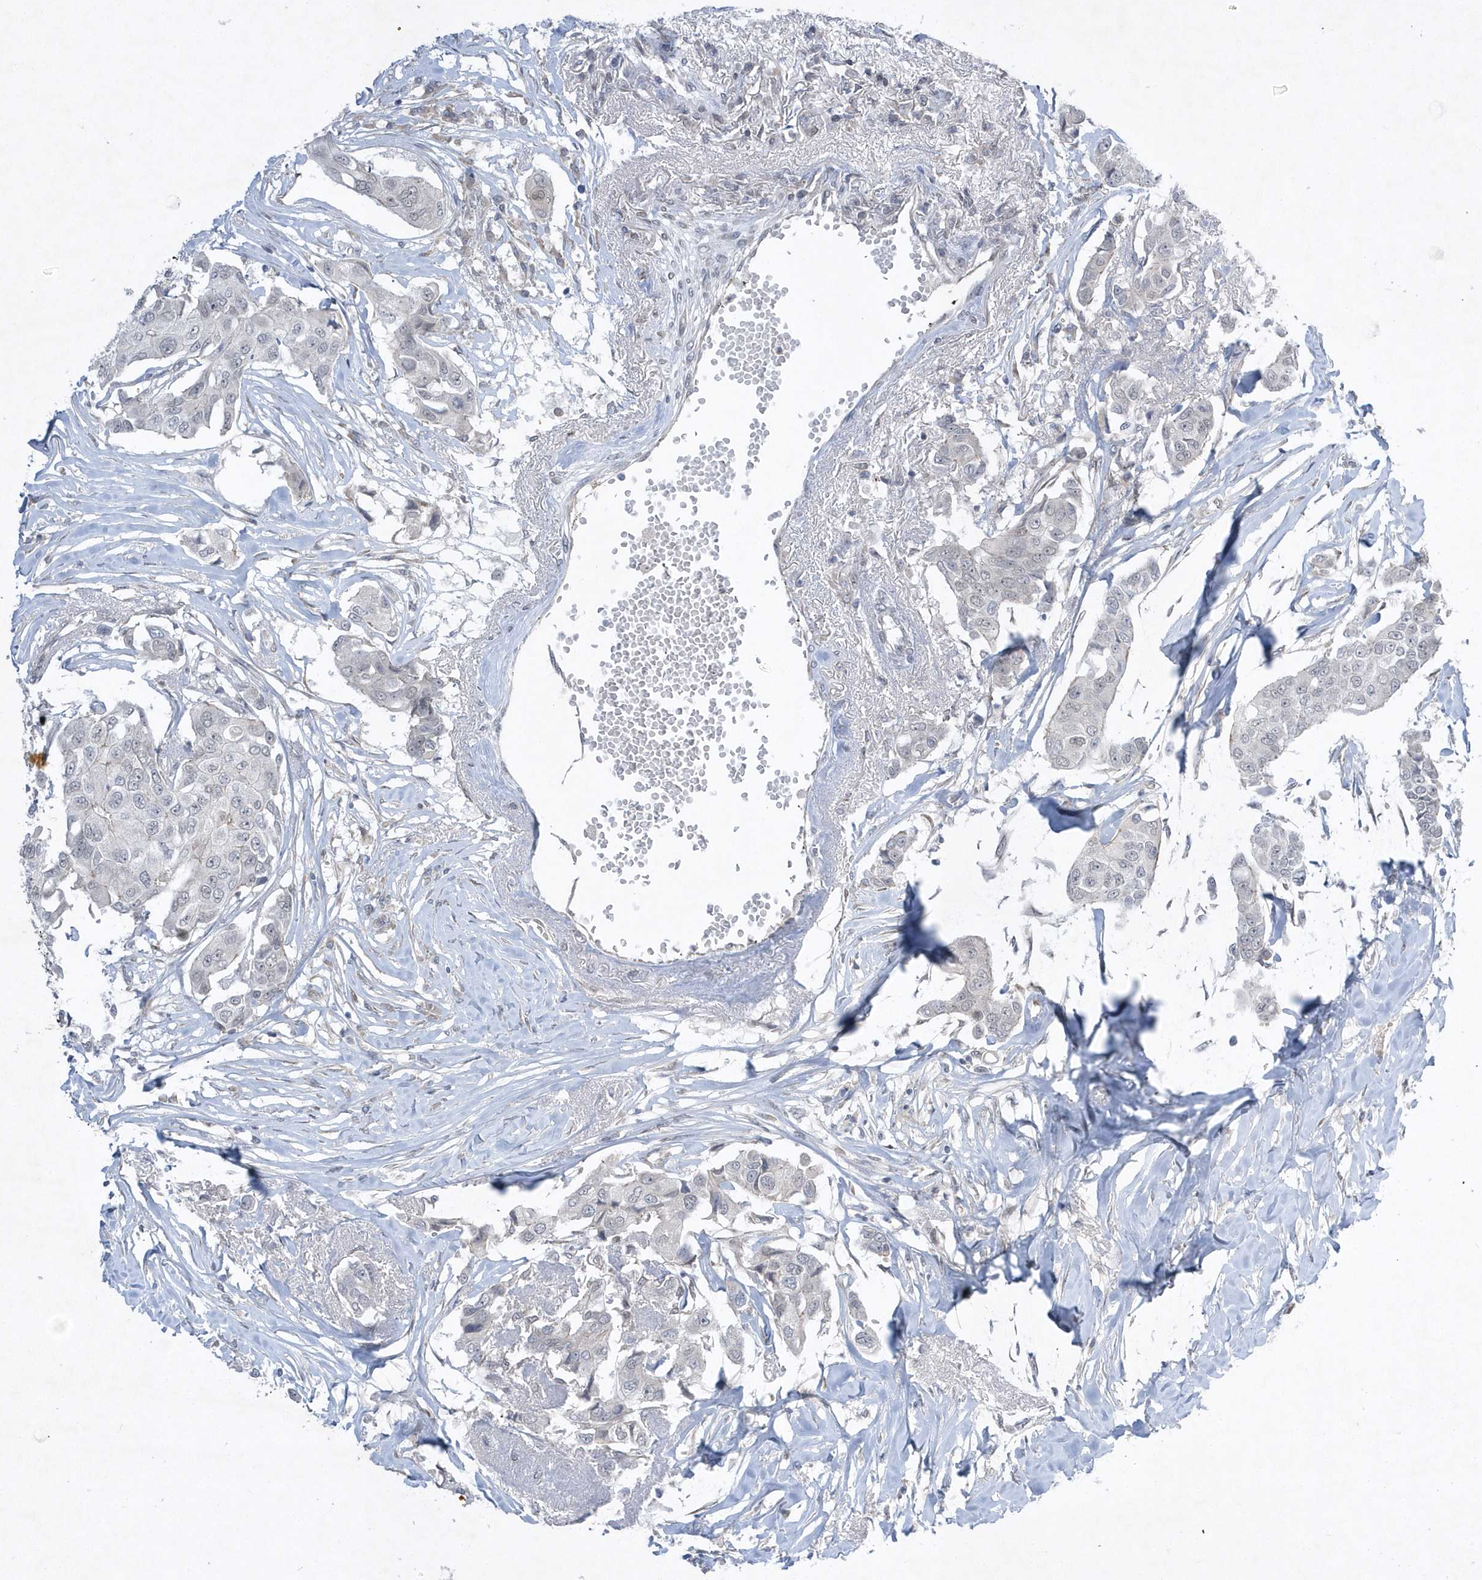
{"staining": {"intensity": "negative", "quantity": "none", "location": "none"}, "tissue": "breast cancer", "cell_type": "Tumor cells", "image_type": "cancer", "snomed": [{"axis": "morphology", "description": "Duct carcinoma"}, {"axis": "topography", "description": "Breast"}], "caption": "Tumor cells are negative for brown protein staining in breast infiltrating ductal carcinoma.", "gene": "ZC3H12D", "patient": {"sex": "female", "age": 80}}